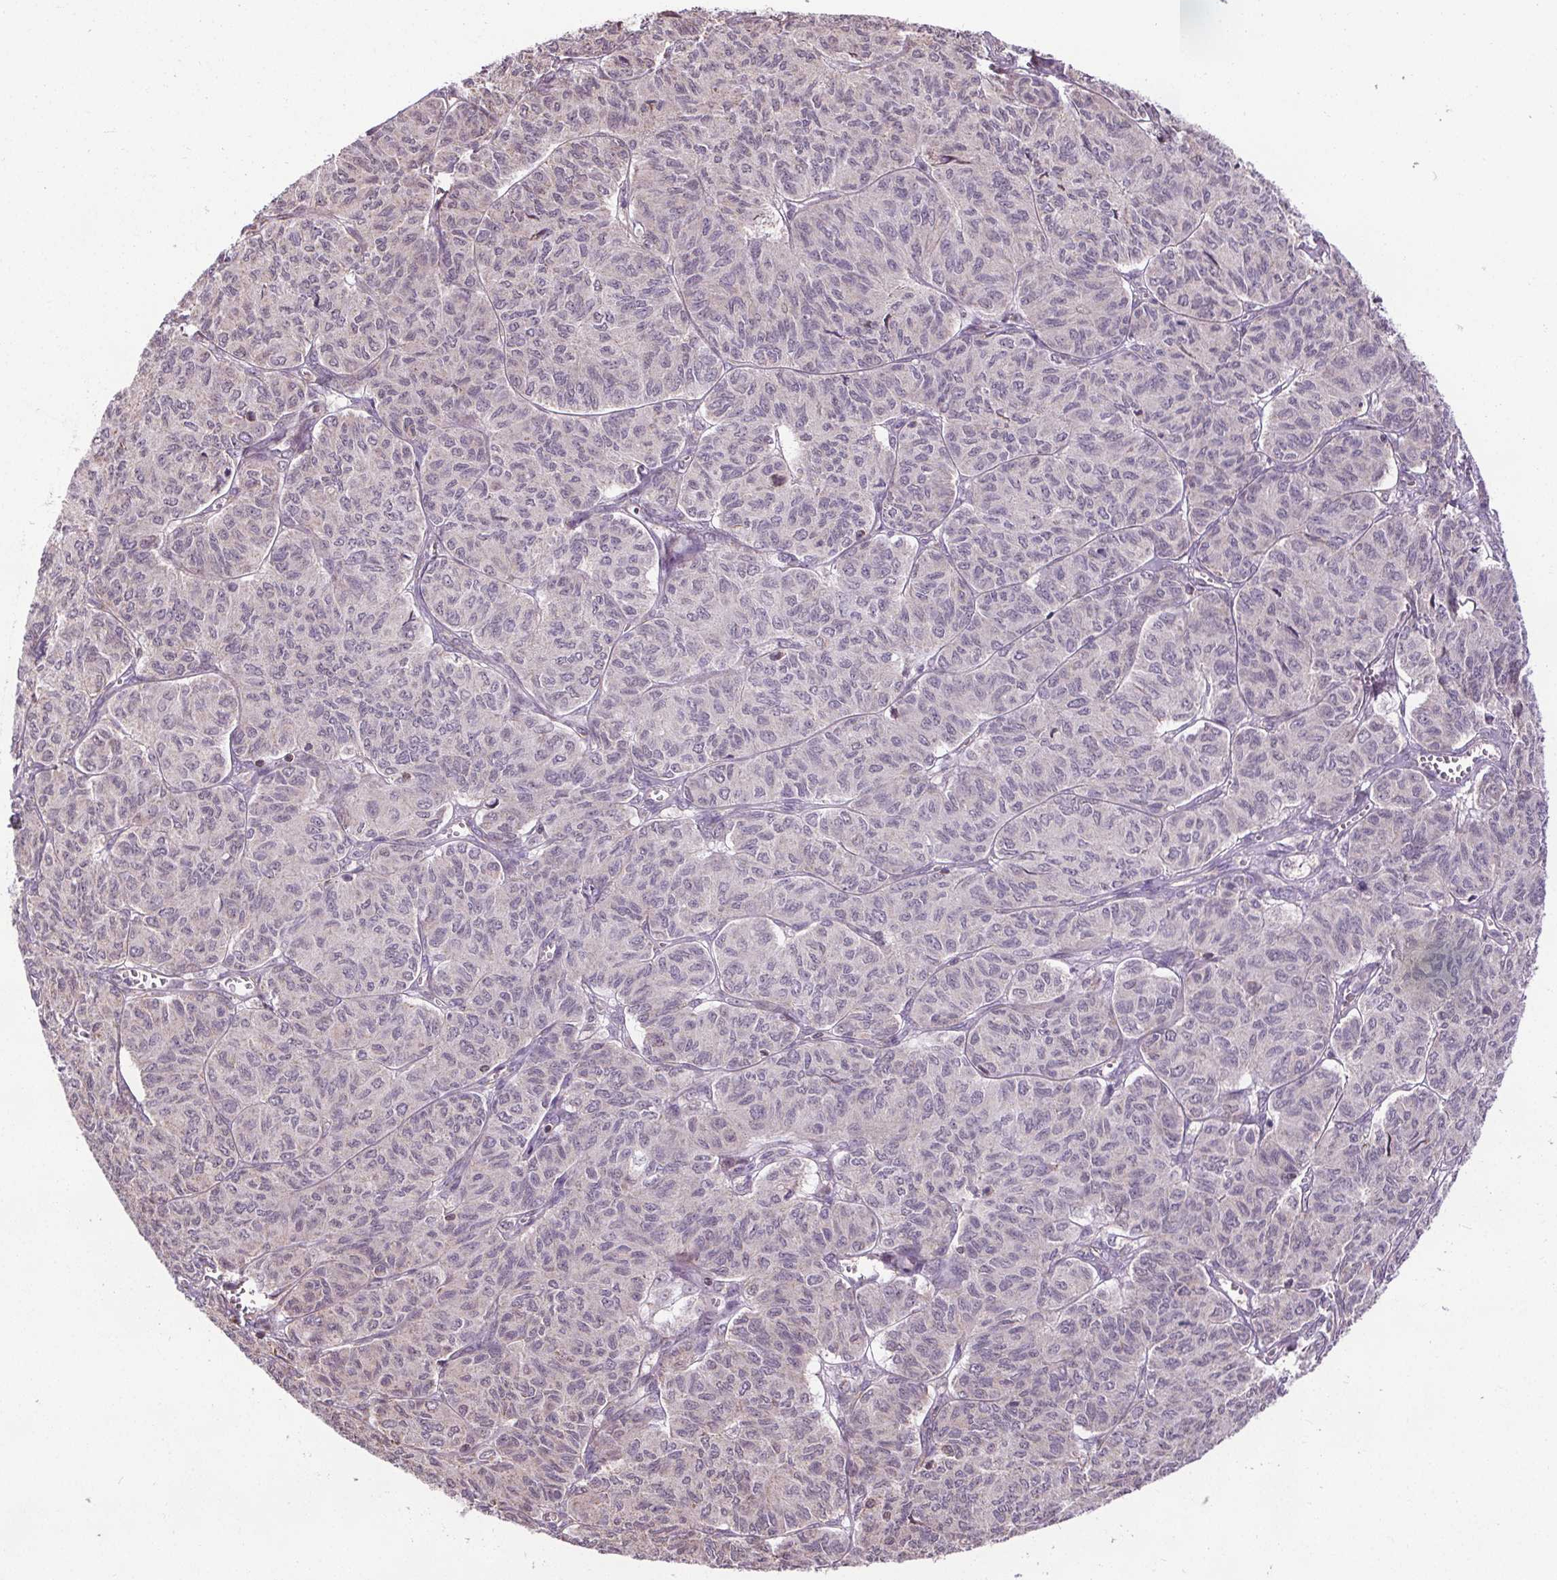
{"staining": {"intensity": "negative", "quantity": "none", "location": "none"}, "tissue": "ovarian cancer", "cell_type": "Tumor cells", "image_type": "cancer", "snomed": [{"axis": "morphology", "description": "Carcinoma, endometroid"}, {"axis": "topography", "description": "Ovary"}], "caption": "Immunohistochemistry (IHC) micrograph of neoplastic tissue: ovarian cancer stained with DAB demonstrates no significant protein positivity in tumor cells. (DAB IHC visualized using brightfield microscopy, high magnification).", "gene": "ZNF548", "patient": {"sex": "female", "age": 80}}